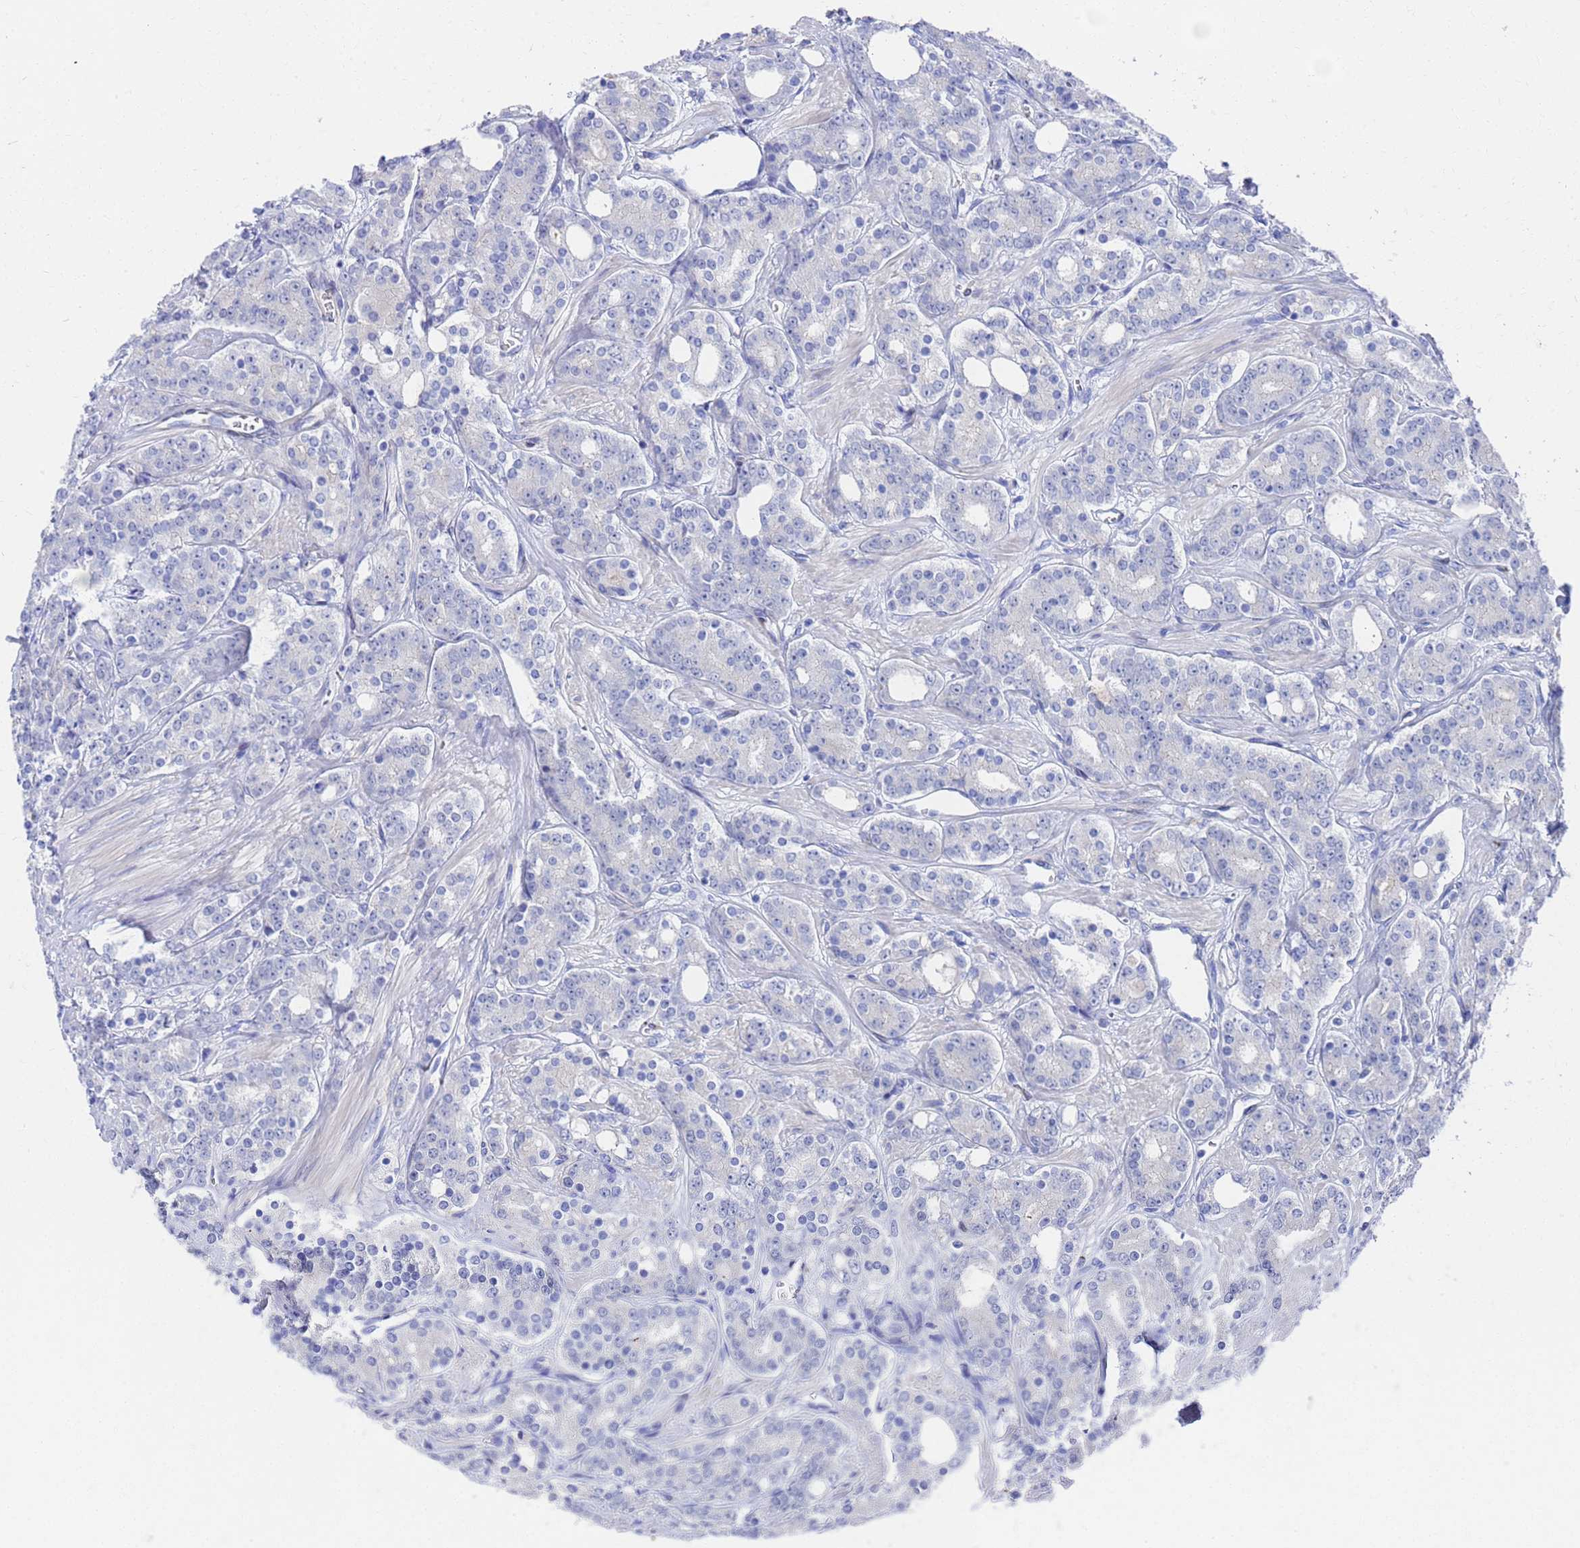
{"staining": {"intensity": "negative", "quantity": "none", "location": "none"}, "tissue": "prostate cancer", "cell_type": "Tumor cells", "image_type": "cancer", "snomed": [{"axis": "morphology", "description": "Adenocarcinoma, High grade"}, {"axis": "topography", "description": "Prostate"}], "caption": "Immunohistochemistry (IHC) micrograph of neoplastic tissue: human adenocarcinoma (high-grade) (prostate) stained with DAB shows no significant protein expression in tumor cells. Nuclei are stained in blue.", "gene": "ZNF26", "patient": {"sex": "male", "age": 62}}